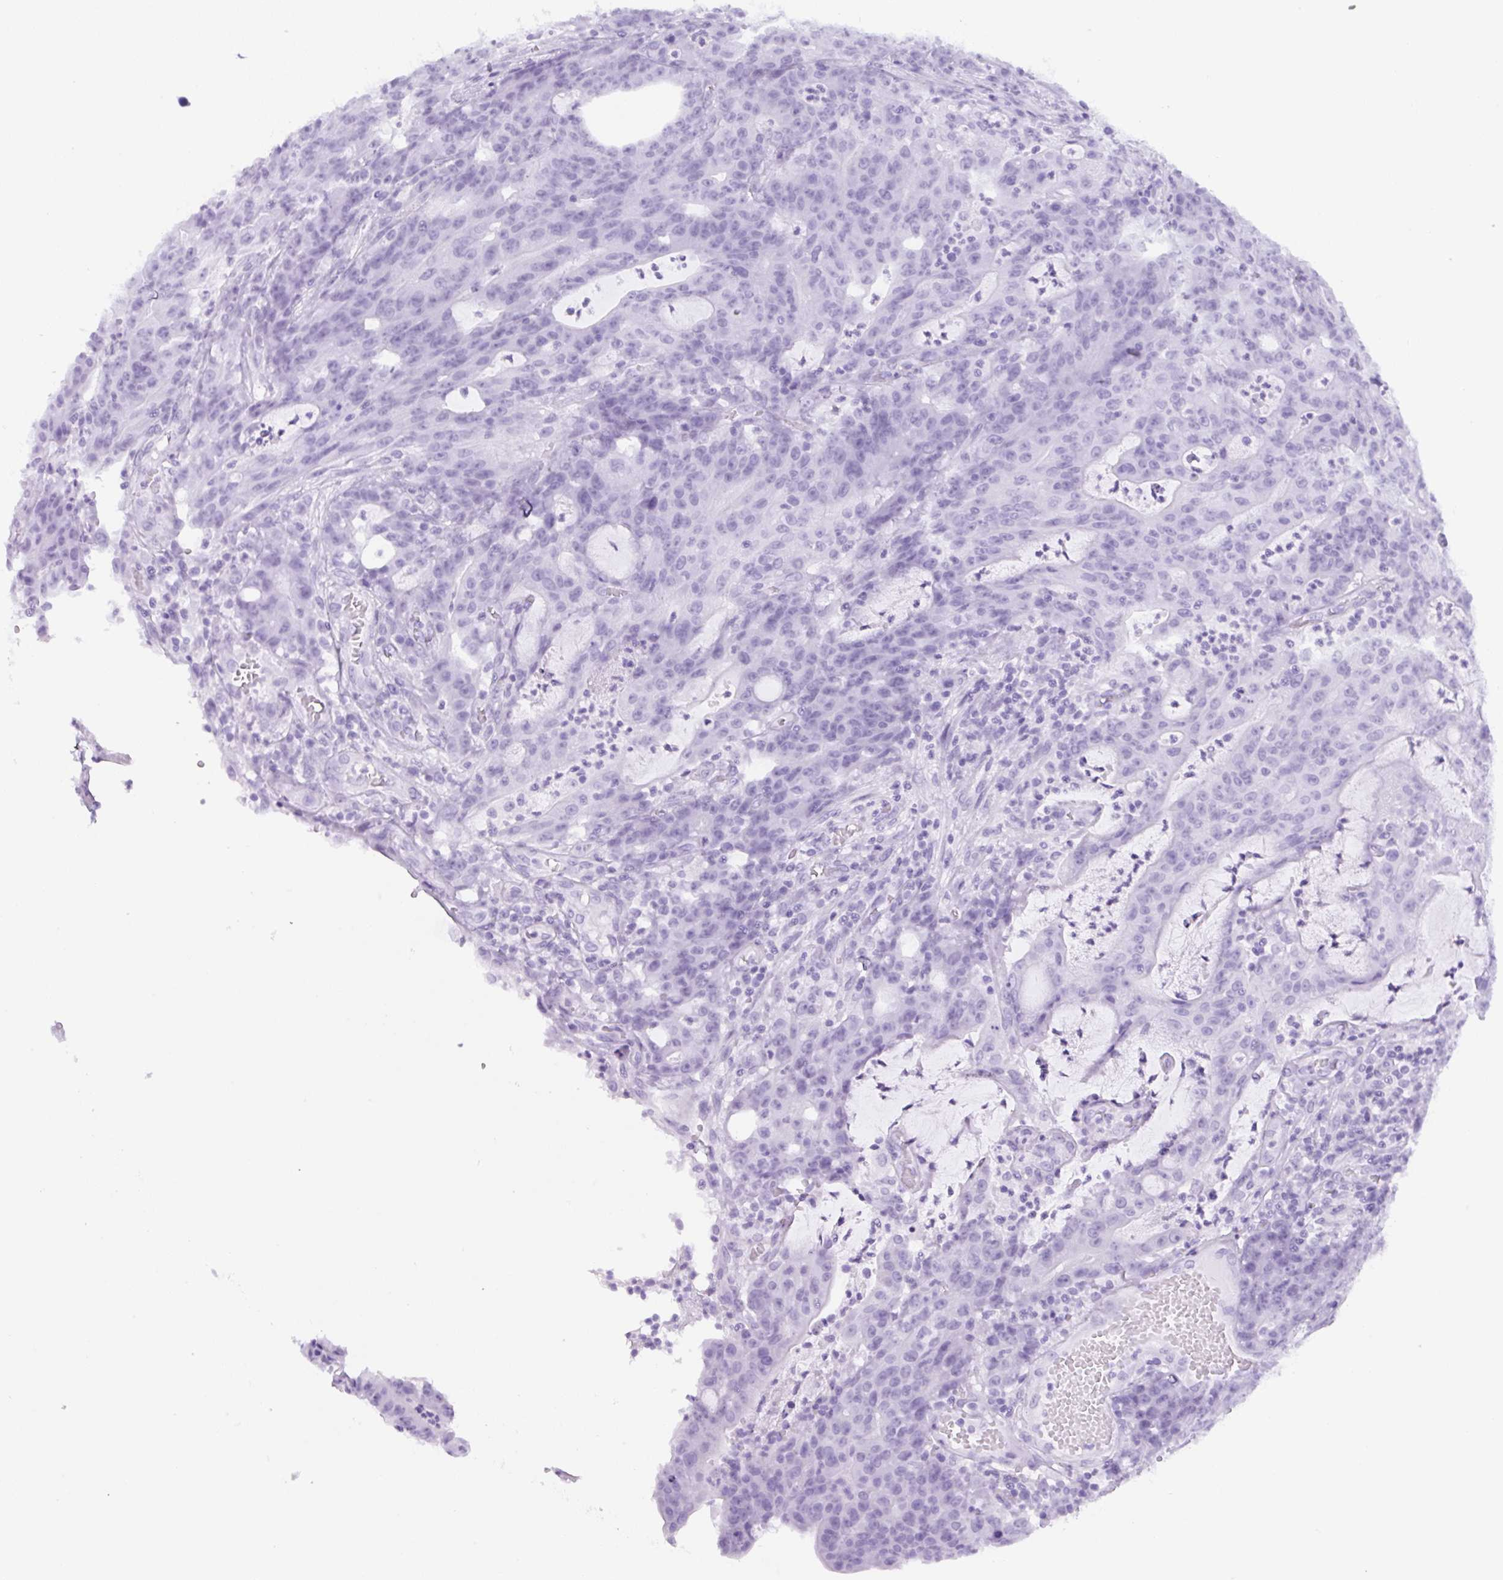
{"staining": {"intensity": "negative", "quantity": "none", "location": "none"}, "tissue": "colorectal cancer", "cell_type": "Tumor cells", "image_type": "cancer", "snomed": [{"axis": "morphology", "description": "Adenocarcinoma, NOS"}, {"axis": "topography", "description": "Colon"}], "caption": "Immunohistochemical staining of colorectal adenocarcinoma reveals no significant staining in tumor cells.", "gene": "UBL3", "patient": {"sex": "male", "age": 83}}